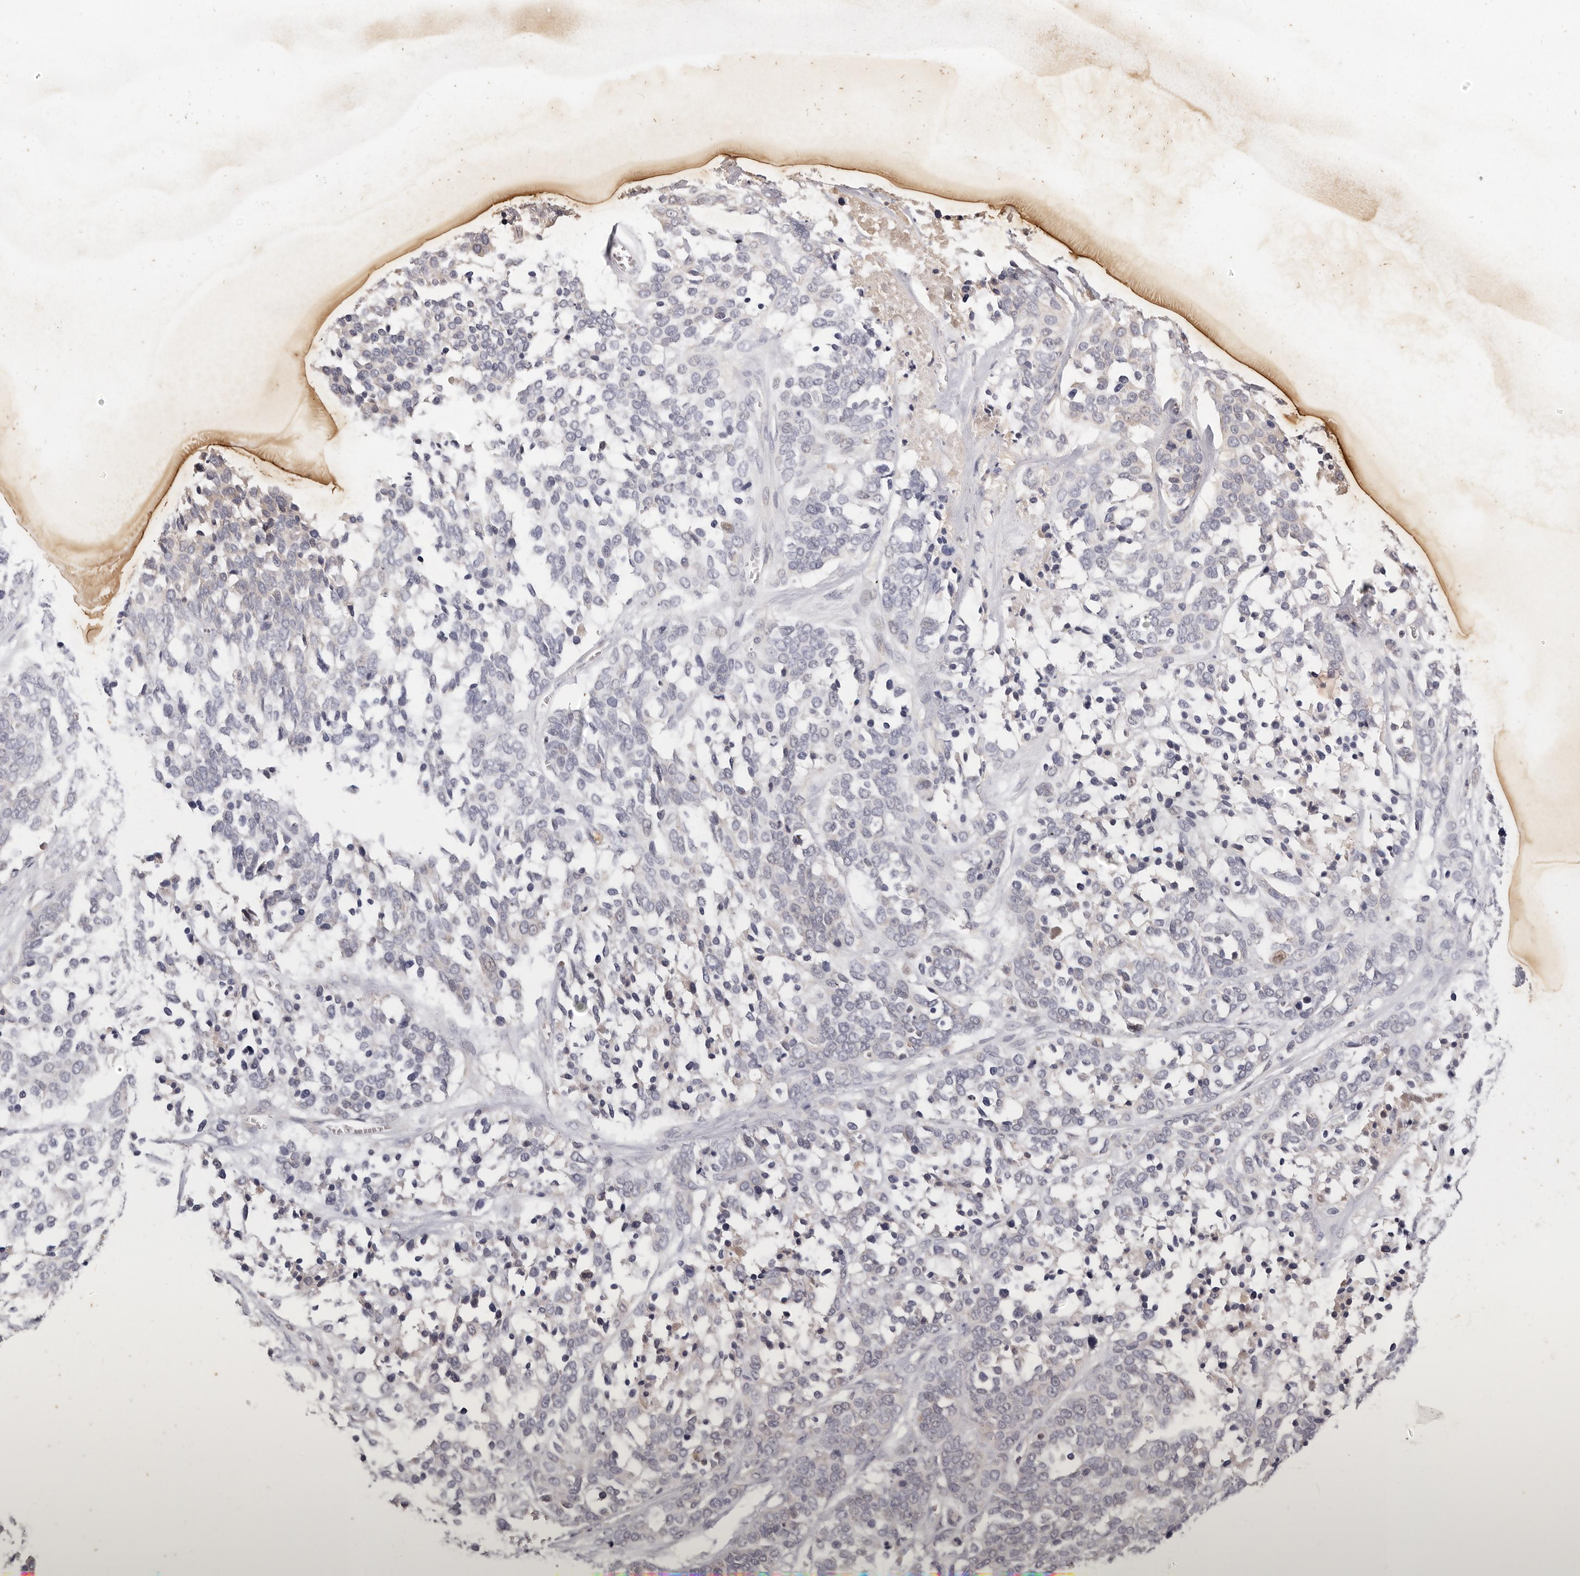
{"staining": {"intensity": "negative", "quantity": "none", "location": "none"}, "tissue": "ovarian cancer", "cell_type": "Tumor cells", "image_type": "cancer", "snomed": [{"axis": "morphology", "description": "Cystadenocarcinoma, serous, NOS"}, {"axis": "topography", "description": "Ovary"}], "caption": "This image is of ovarian cancer stained with immunohistochemistry (IHC) to label a protein in brown with the nuclei are counter-stained blue. There is no positivity in tumor cells.", "gene": "USP49", "patient": {"sex": "female", "age": 44}}